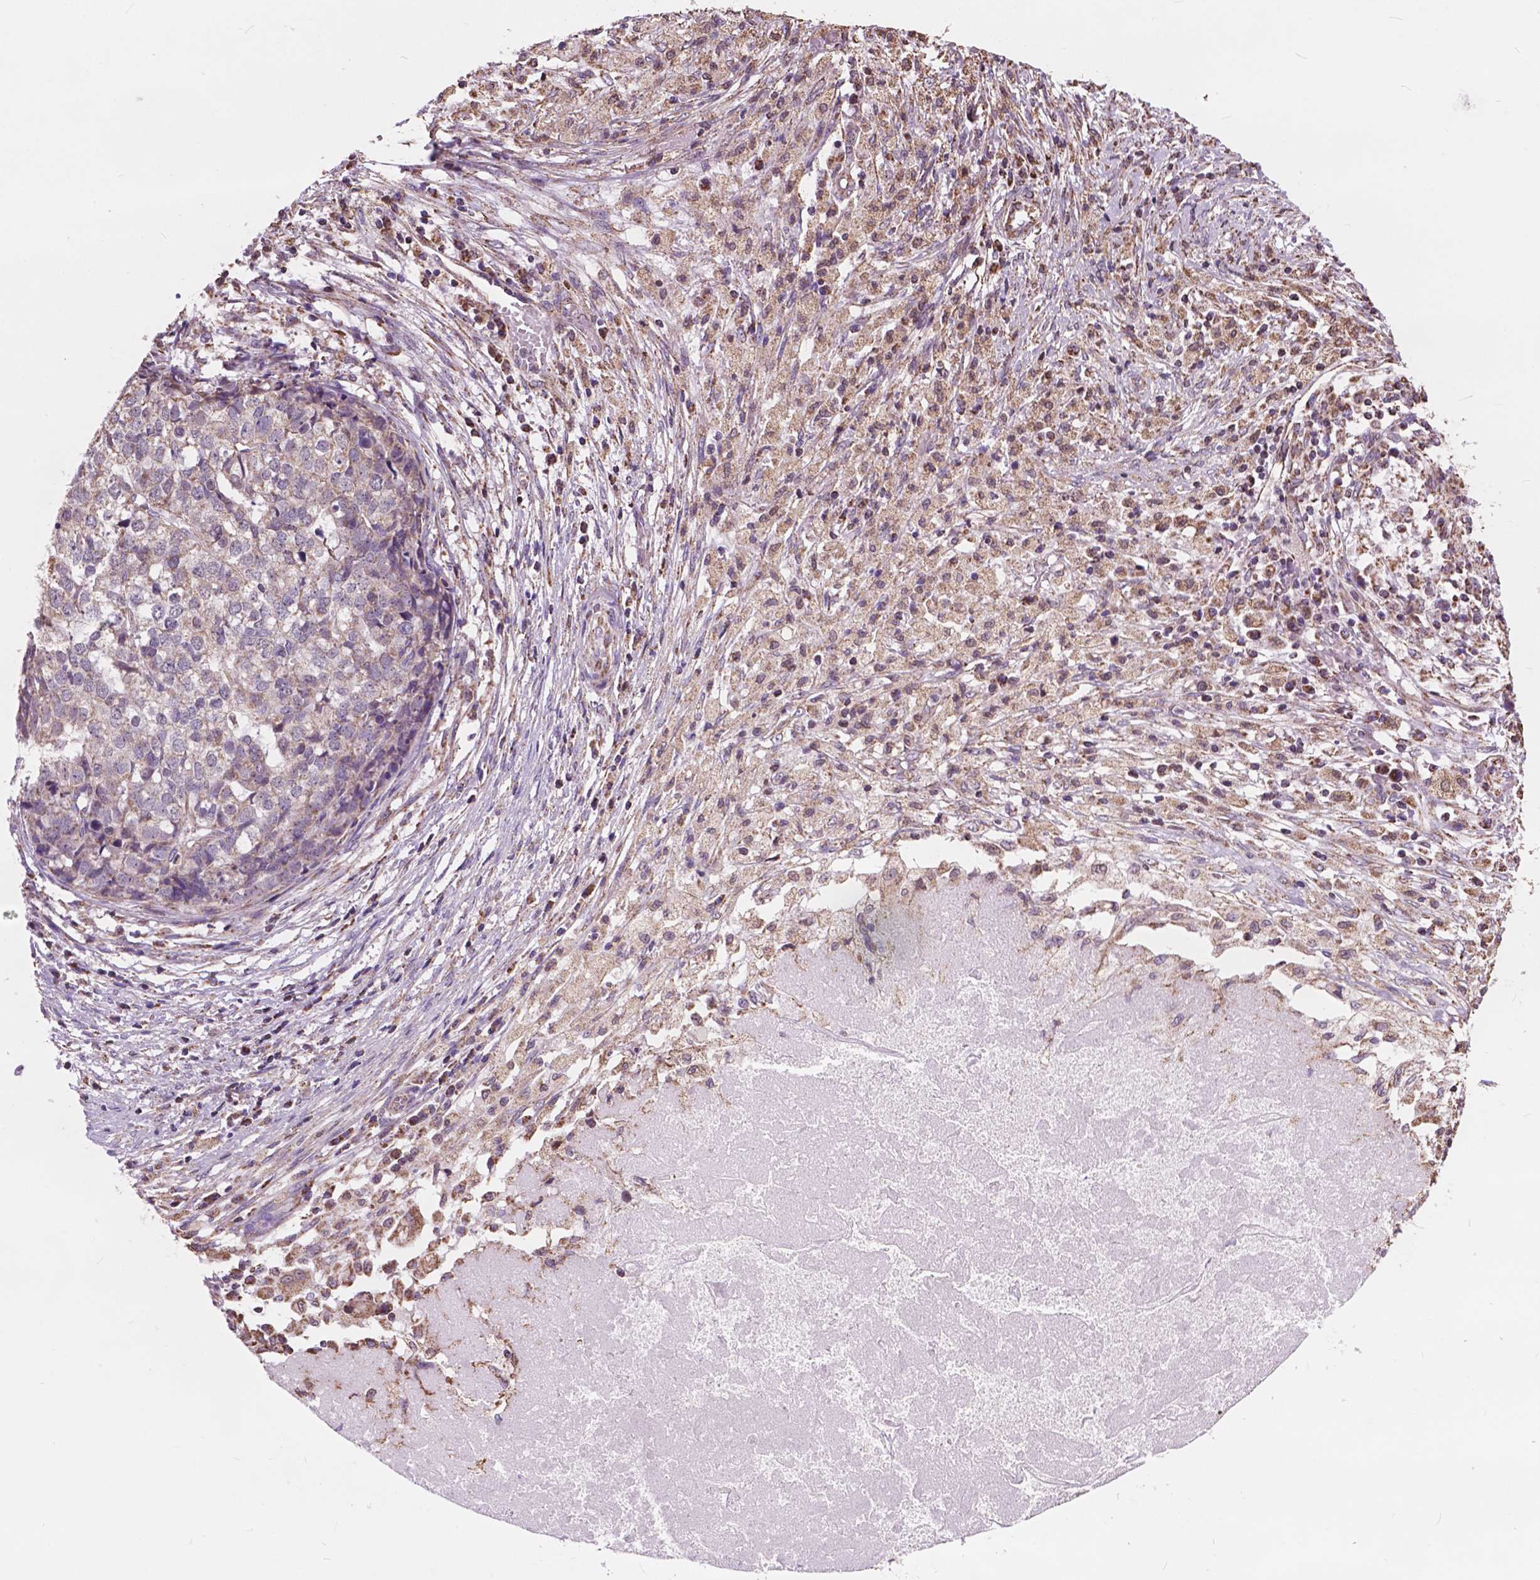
{"staining": {"intensity": "weak", "quantity": "<25%", "location": "cytoplasmic/membranous"}, "tissue": "stomach cancer", "cell_type": "Tumor cells", "image_type": "cancer", "snomed": [{"axis": "morphology", "description": "Adenocarcinoma, NOS"}, {"axis": "topography", "description": "Stomach"}], "caption": "Micrograph shows no protein staining in tumor cells of adenocarcinoma (stomach) tissue.", "gene": "SCOC", "patient": {"sex": "male", "age": 69}}